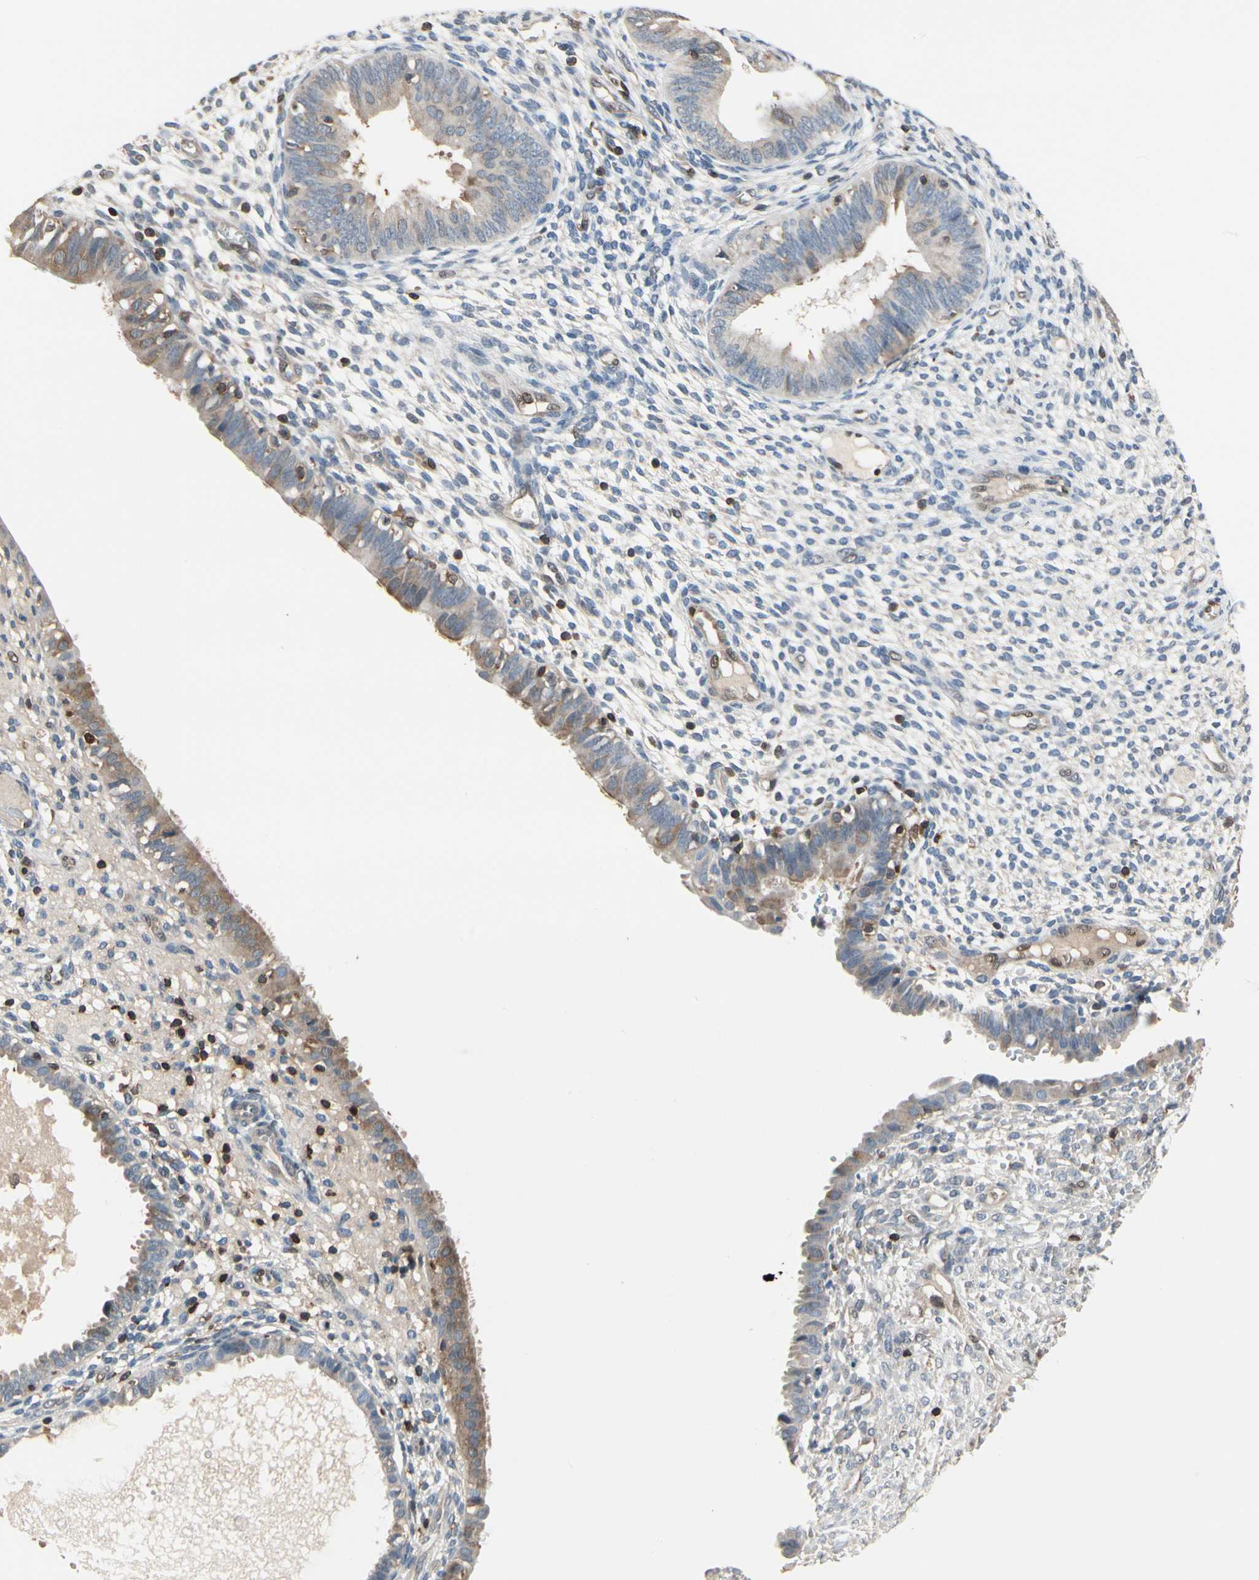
{"staining": {"intensity": "strong", "quantity": "<25%", "location": "cytoplasmic/membranous"}, "tissue": "endometrium", "cell_type": "Cells in endometrial stroma", "image_type": "normal", "snomed": [{"axis": "morphology", "description": "Normal tissue, NOS"}, {"axis": "topography", "description": "Endometrium"}], "caption": "Immunohistochemistry (IHC) of unremarkable endometrium reveals medium levels of strong cytoplasmic/membranous staining in about <25% of cells in endometrial stroma.", "gene": "NFATC2", "patient": {"sex": "female", "age": 61}}